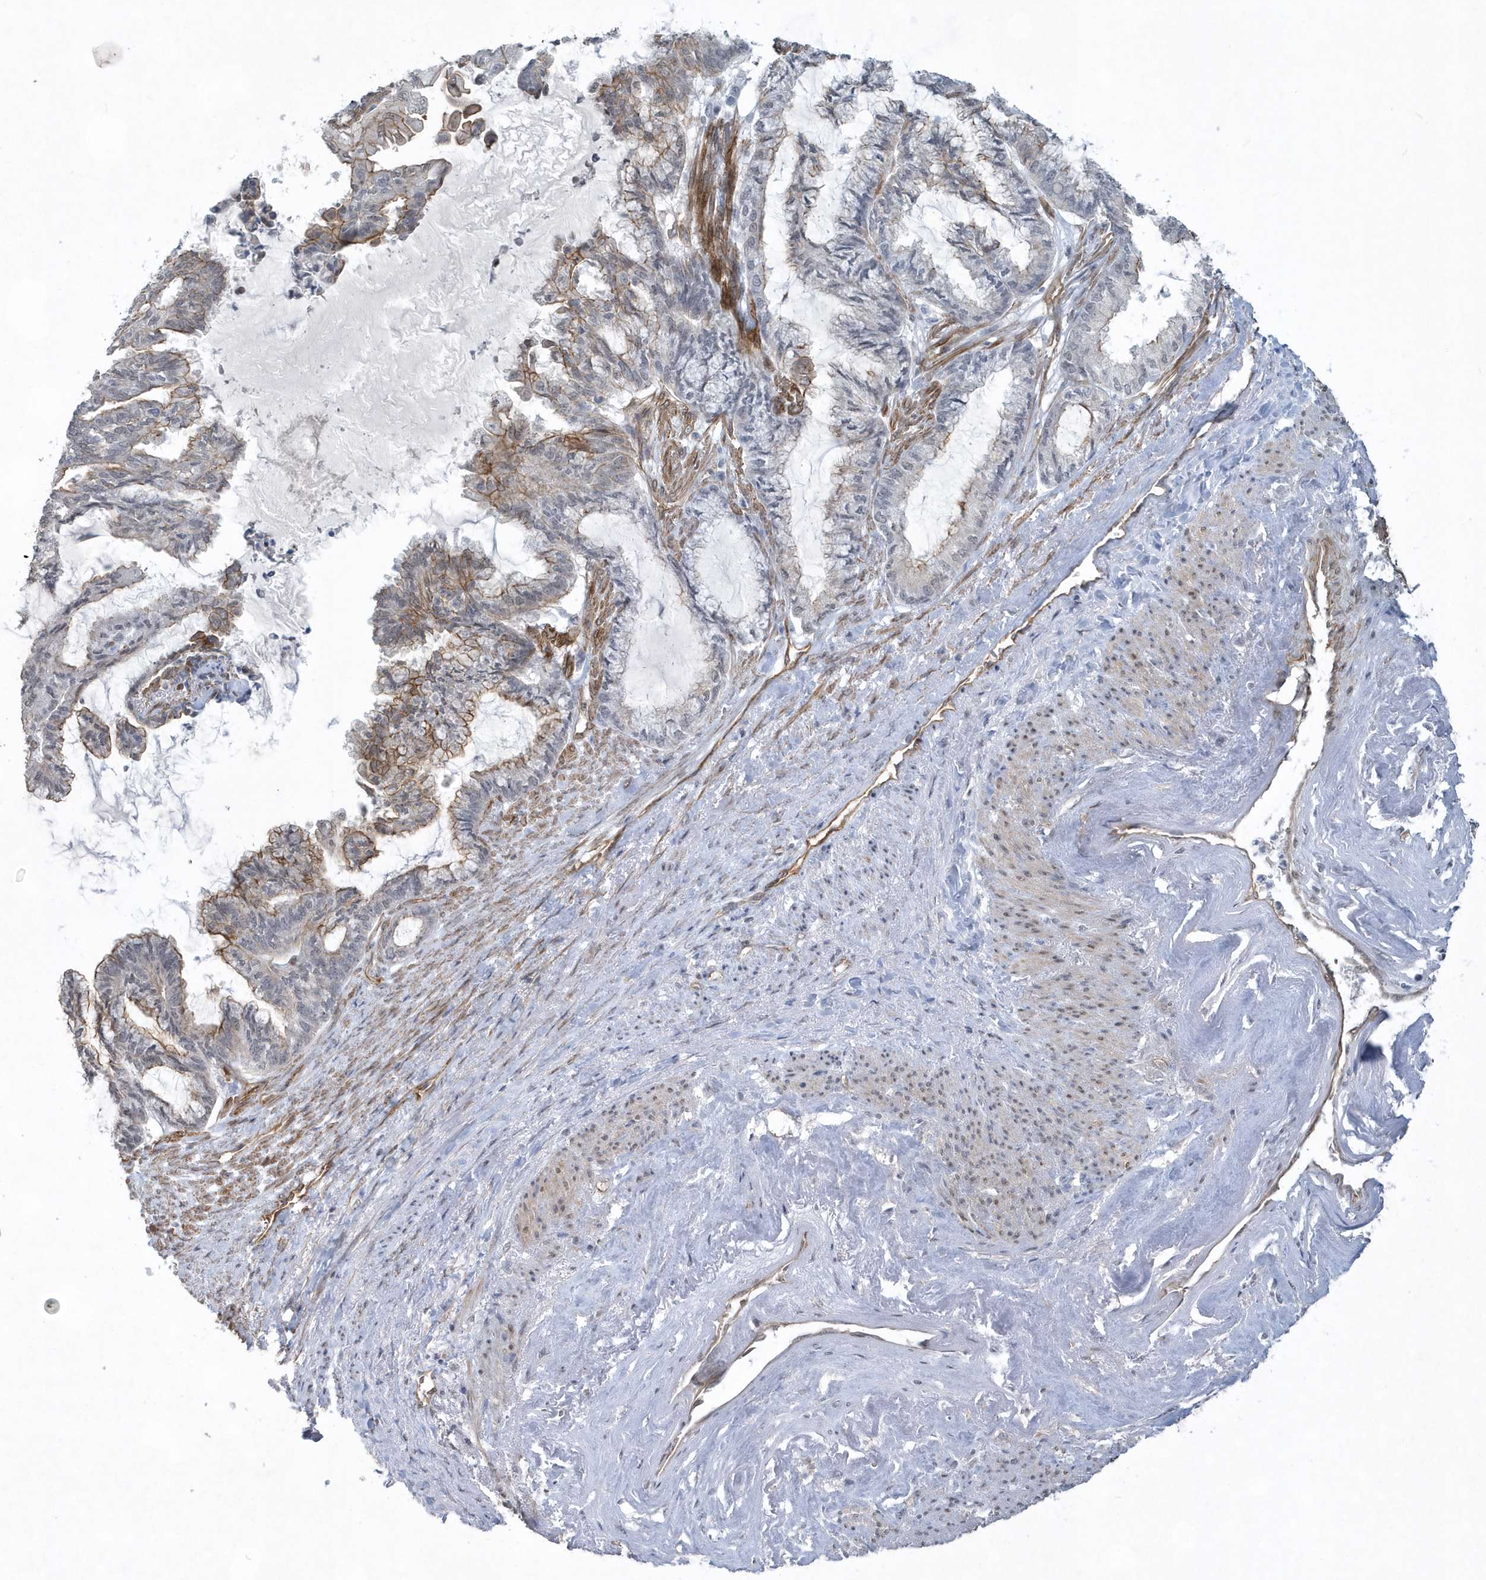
{"staining": {"intensity": "moderate", "quantity": "<25%", "location": "cytoplasmic/membranous"}, "tissue": "endometrial cancer", "cell_type": "Tumor cells", "image_type": "cancer", "snomed": [{"axis": "morphology", "description": "Adenocarcinoma, NOS"}, {"axis": "topography", "description": "Endometrium"}], "caption": "Immunohistochemistry micrograph of endometrial adenocarcinoma stained for a protein (brown), which displays low levels of moderate cytoplasmic/membranous staining in approximately <25% of tumor cells.", "gene": "RAI14", "patient": {"sex": "female", "age": 86}}